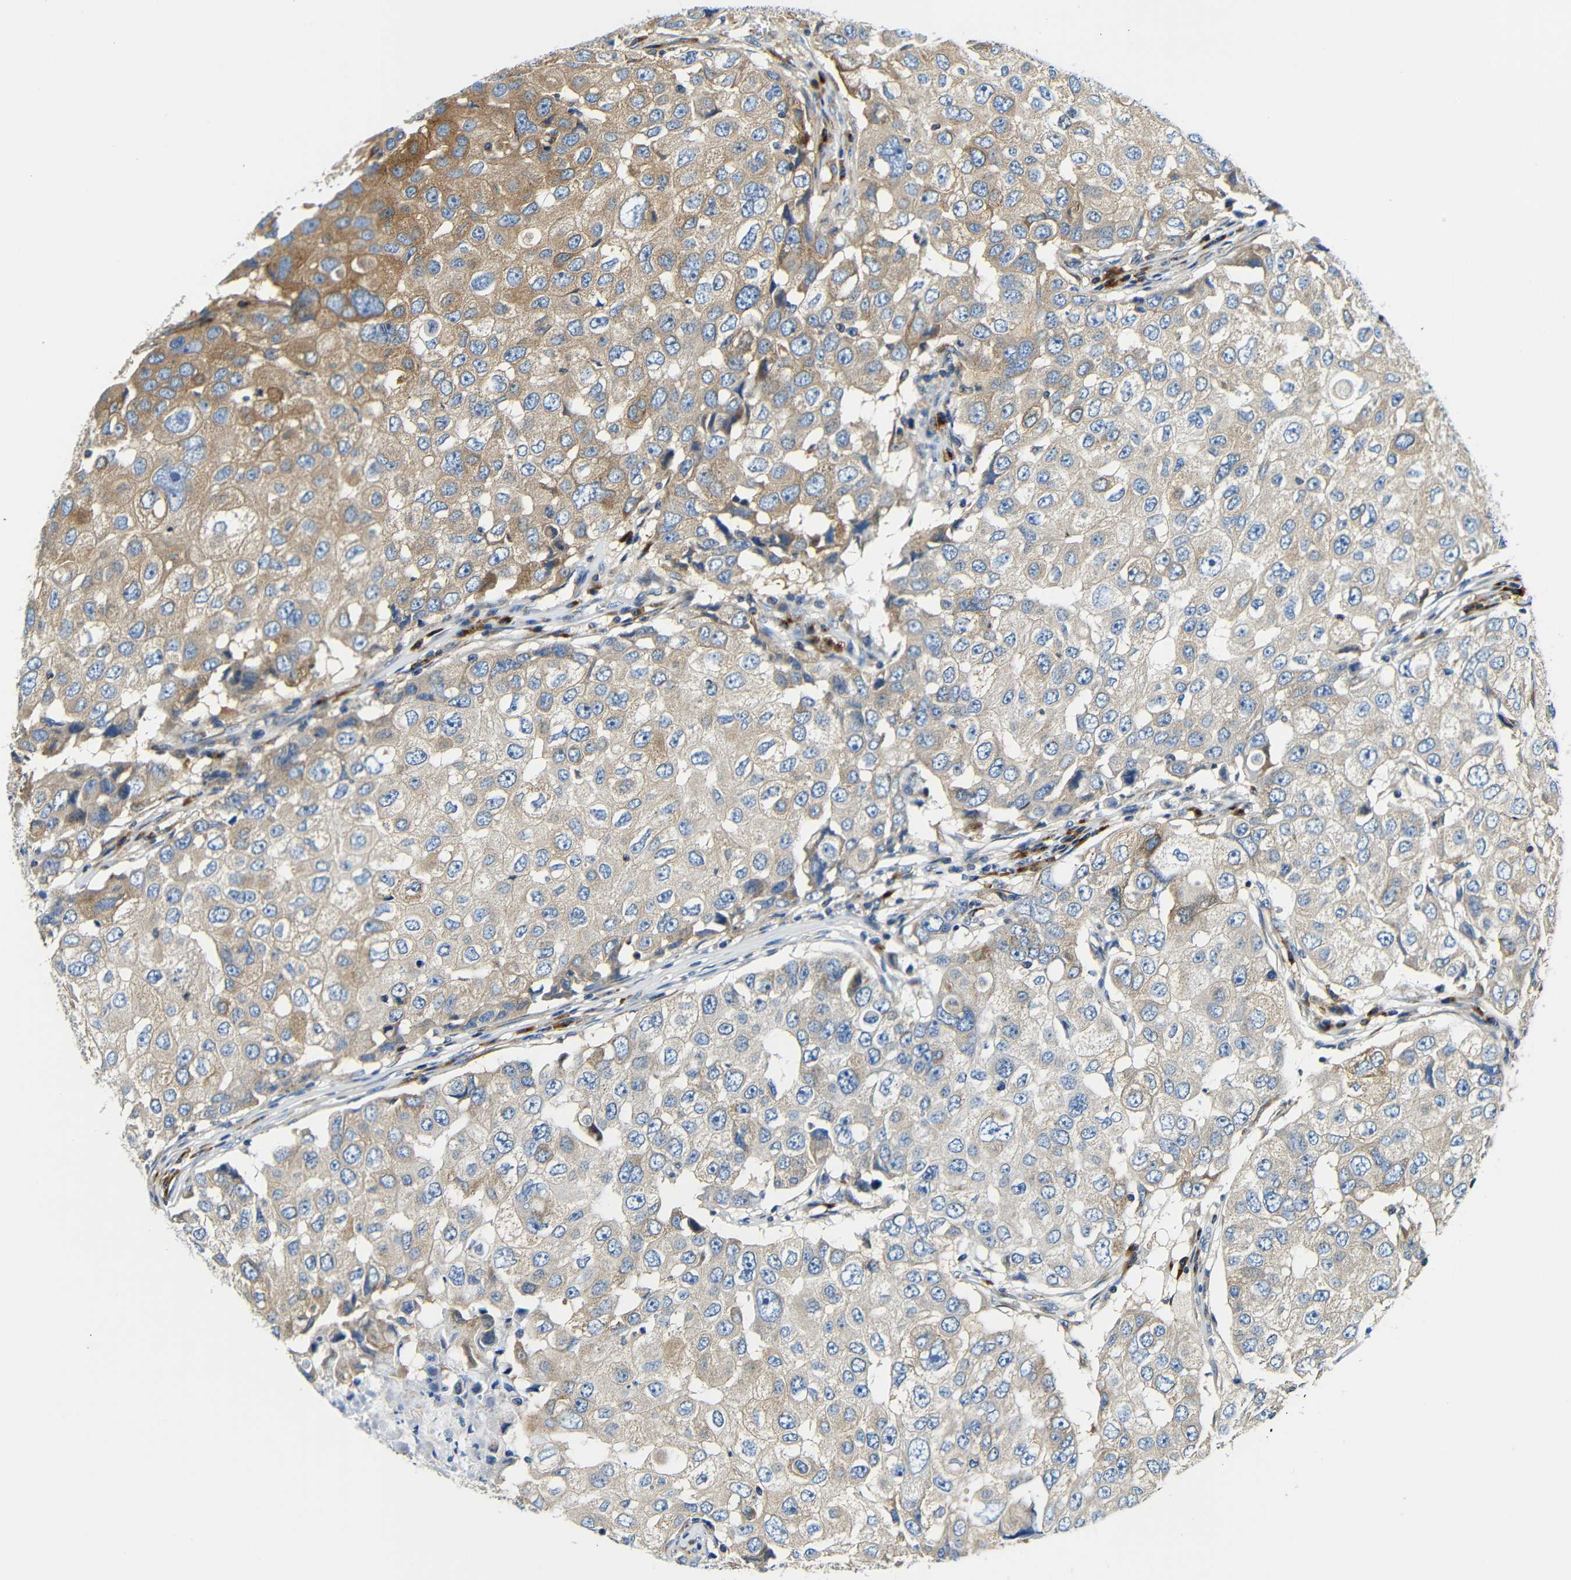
{"staining": {"intensity": "moderate", "quantity": "25%-75%", "location": "cytoplasmic/membranous"}, "tissue": "breast cancer", "cell_type": "Tumor cells", "image_type": "cancer", "snomed": [{"axis": "morphology", "description": "Duct carcinoma"}, {"axis": "topography", "description": "Breast"}], "caption": "The immunohistochemical stain highlights moderate cytoplasmic/membranous positivity in tumor cells of breast cancer tissue. (DAB (3,3'-diaminobenzidine) = brown stain, brightfield microscopy at high magnification).", "gene": "USO1", "patient": {"sex": "female", "age": 27}}